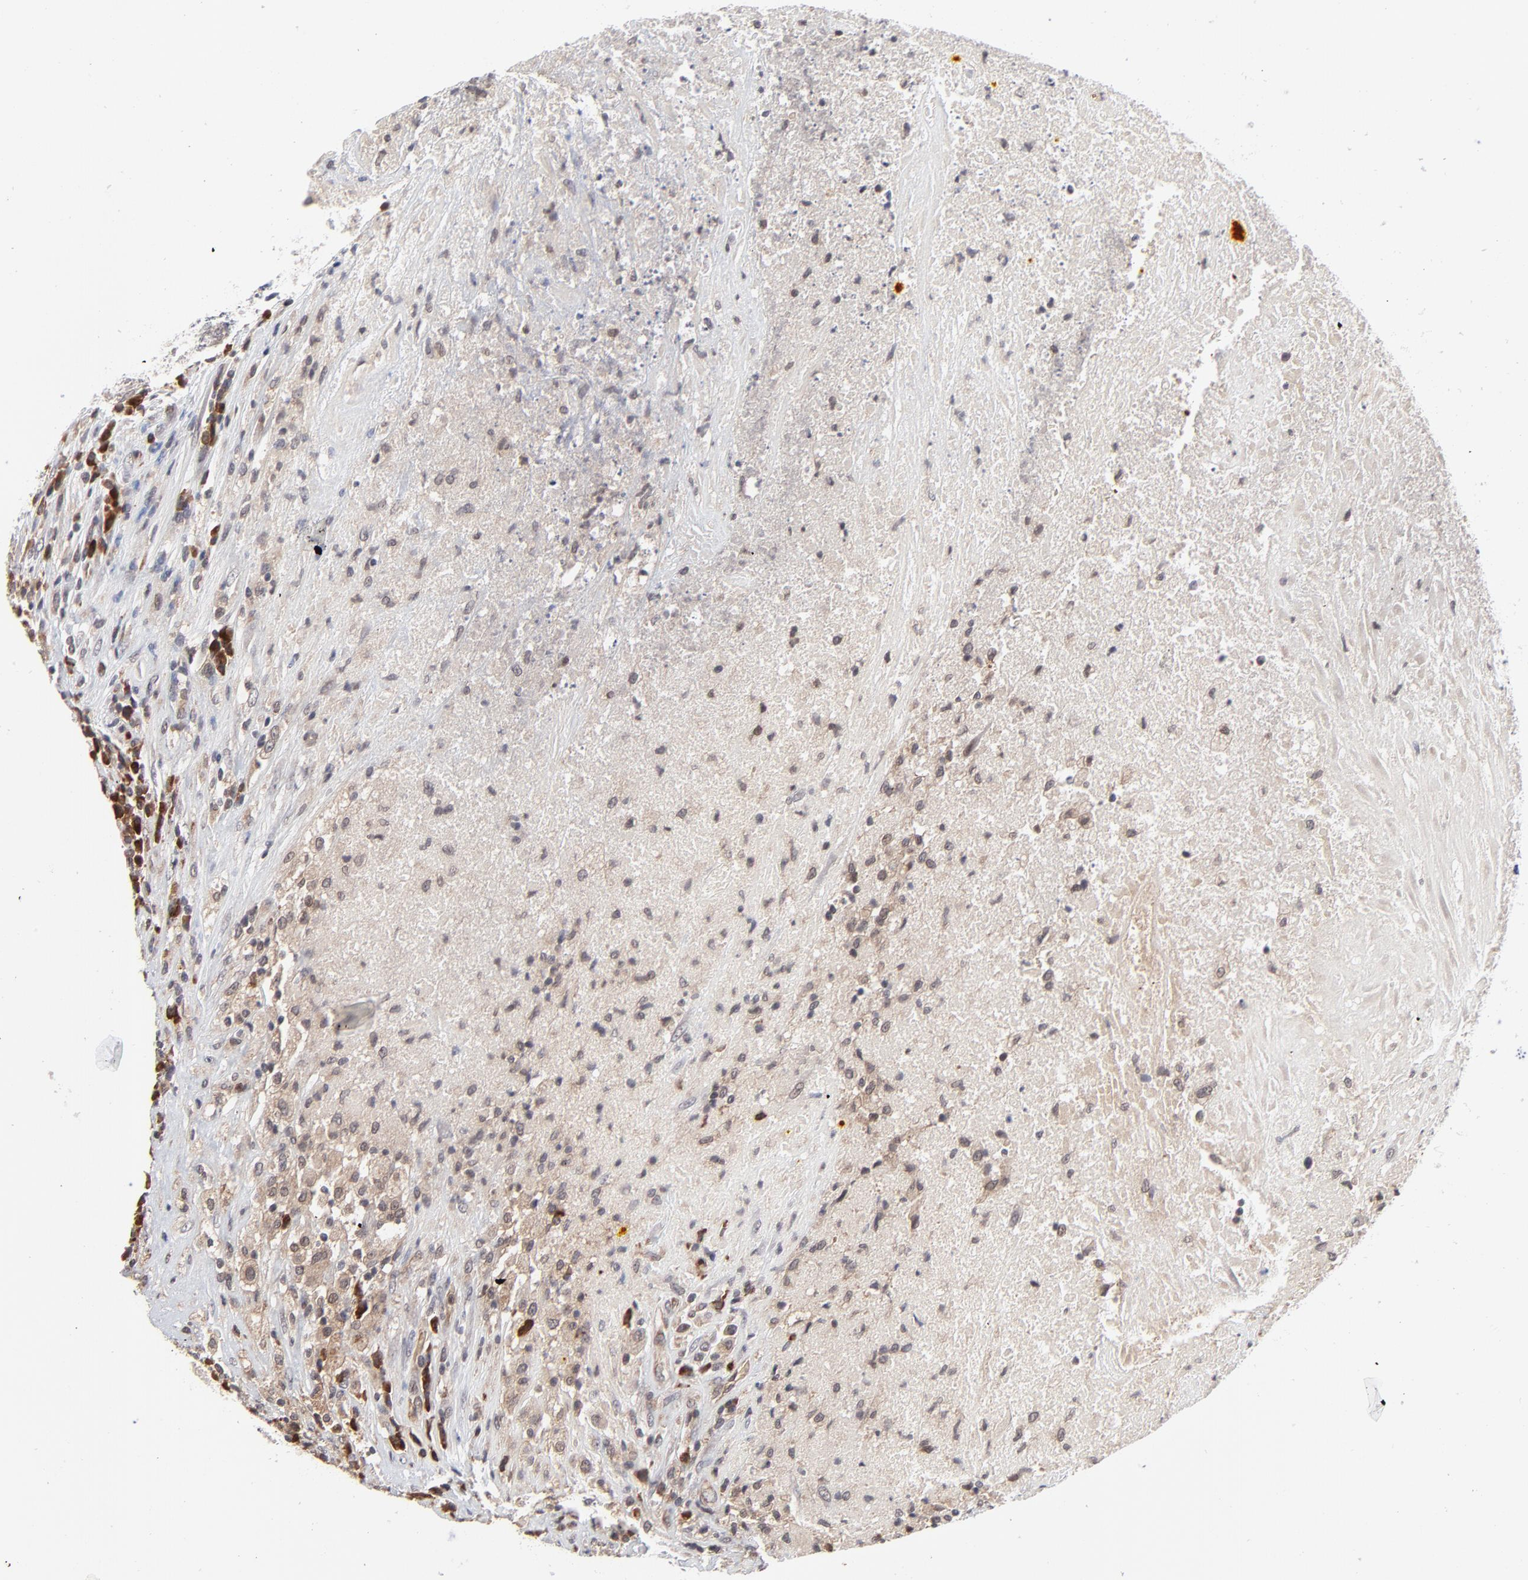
{"staining": {"intensity": "weak", "quantity": "25%-75%", "location": "cytoplasmic/membranous"}, "tissue": "testis cancer", "cell_type": "Tumor cells", "image_type": "cancer", "snomed": [{"axis": "morphology", "description": "Necrosis, NOS"}, {"axis": "morphology", "description": "Carcinoma, Embryonal, NOS"}, {"axis": "topography", "description": "Testis"}], "caption": "Human embryonal carcinoma (testis) stained with a brown dye demonstrates weak cytoplasmic/membranous positive staining in about 25%-75% of tumor cells.", "gene": "CASP10", "patient": {"sex": "male", "age": 19}}